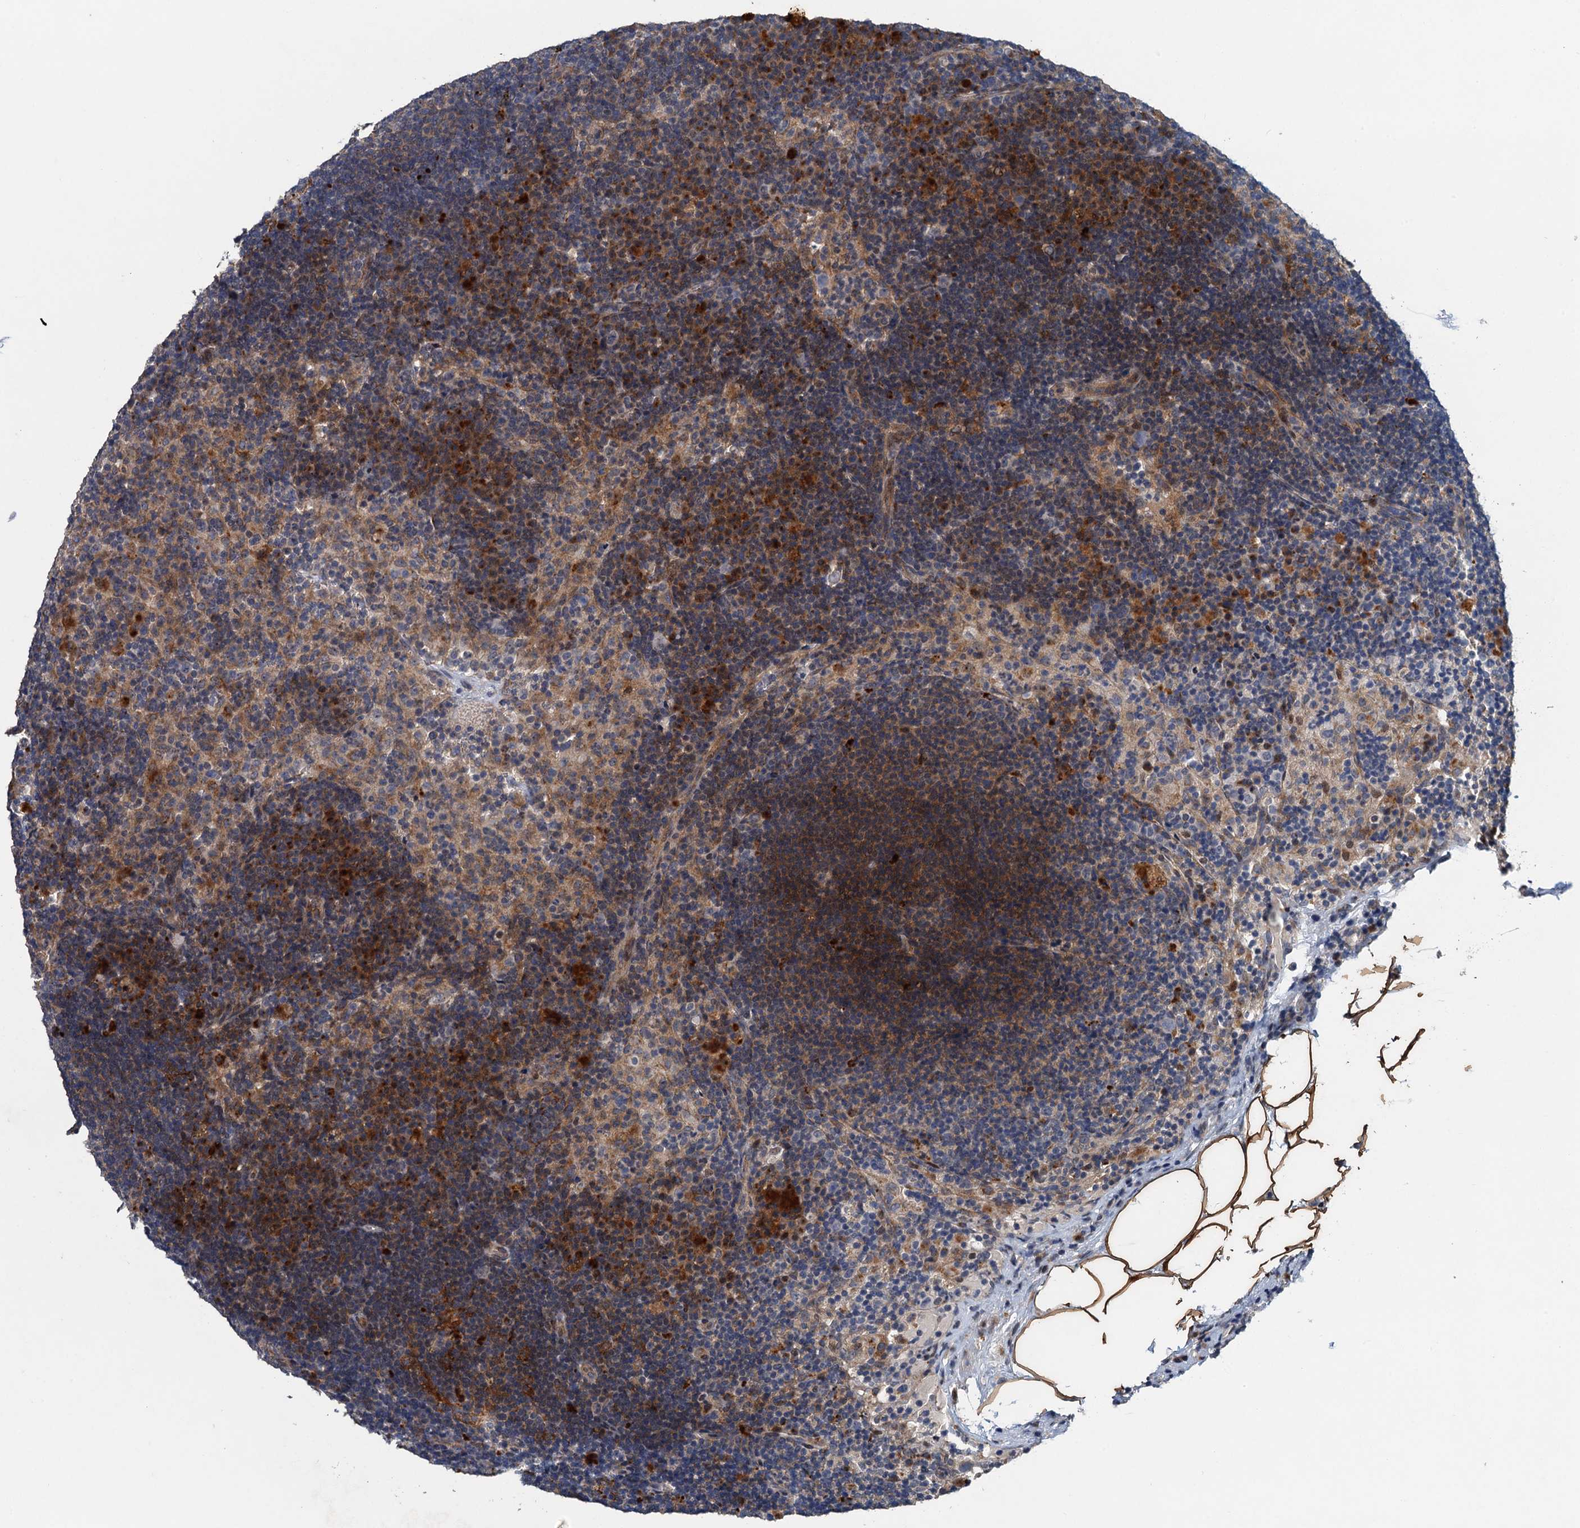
{"staining": {"intensity": "moderate", "quantity": "<25%", "location": "cytoplasmic/membranous"}, "tissue": "lymph node", "cell_type": "Germinal center cells", "image_type": "normal", "snomed": [{"axis": "morphology", "description": "Normal tissue, NOS"}, {"axis": "topography", "description": "Lymph node"}], "caption": "Lymph node was stained to show a protein in brown. There is low levels of moderate cytoplasmic/membranous staining in approximately <25% of germinal center cells. The staining is performed using DAB (3,3'-diaminobenzidine) brown chromogen to label protein expression. The nuclei are counter-stained blue using hematoxylin.", "gene": "NBEA", "patient": {"sex": "female", "age": 70}}